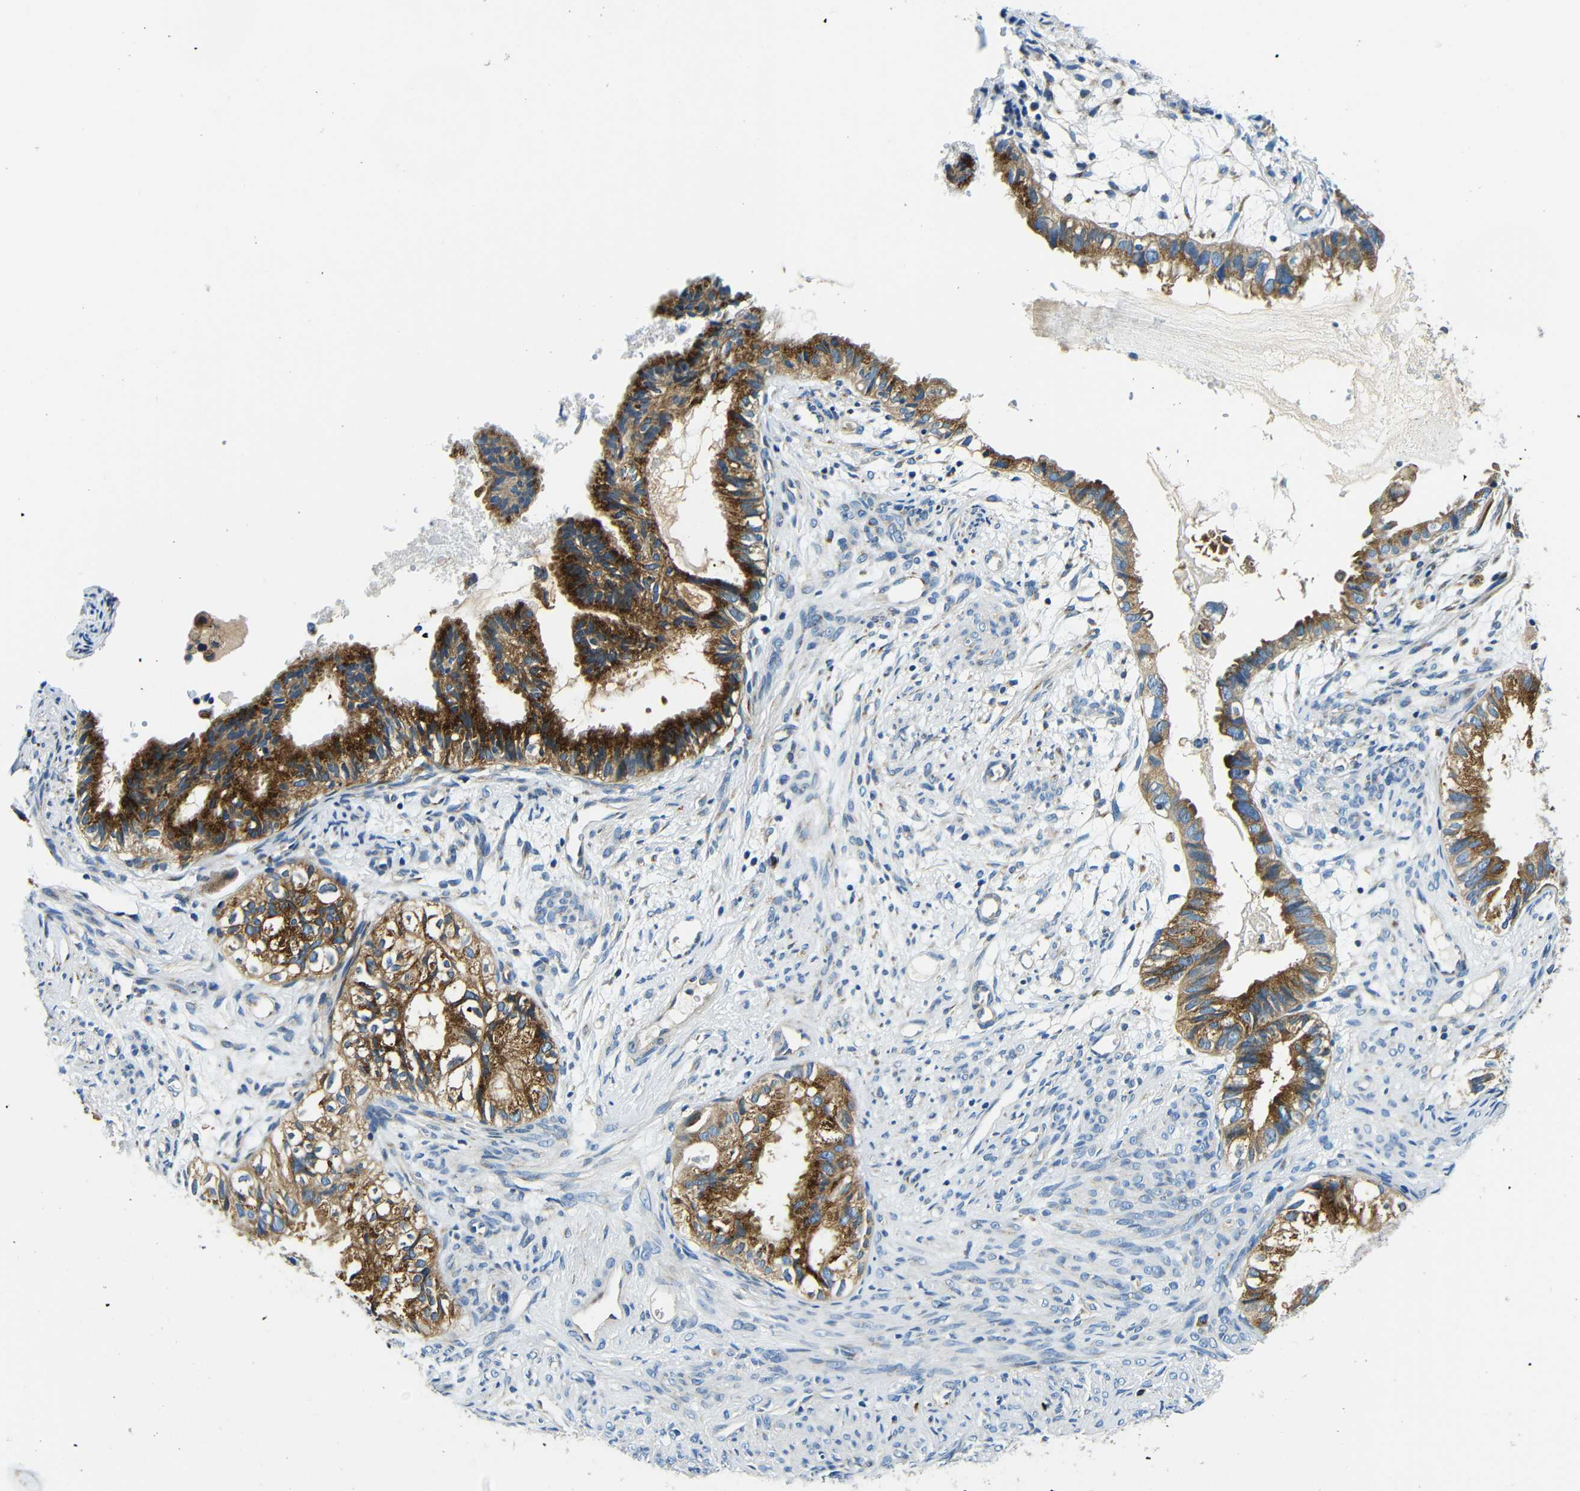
{"staining": {"intensity": "strong", "quantity": ">75%", "location": "cytoplasmic/membranous"}, "tissue": "cervical cancer", "cell_type": "Tumor cells", "image_type": "cancer", "snomed": [{"axis": "morphology", "description": "Normal tissue, NOS"}, {"axis": "morphology", "description": "Adenocarcinoma, NOS"}, {"axis": "topography", "description": "Cervix"}, {"axis": "topography", "description": "Endometrium"}], "caption": "Adenocarcinoma (cervical) was stained to show a protein in brown. There is high levels of strong cytoplasmic/membranous staining in approximately >75% of tumor cells. (IHC, brightfield microscopy, high magnification).", "gene": "USO1", "patient": {"sex": "female", "age": 86}}